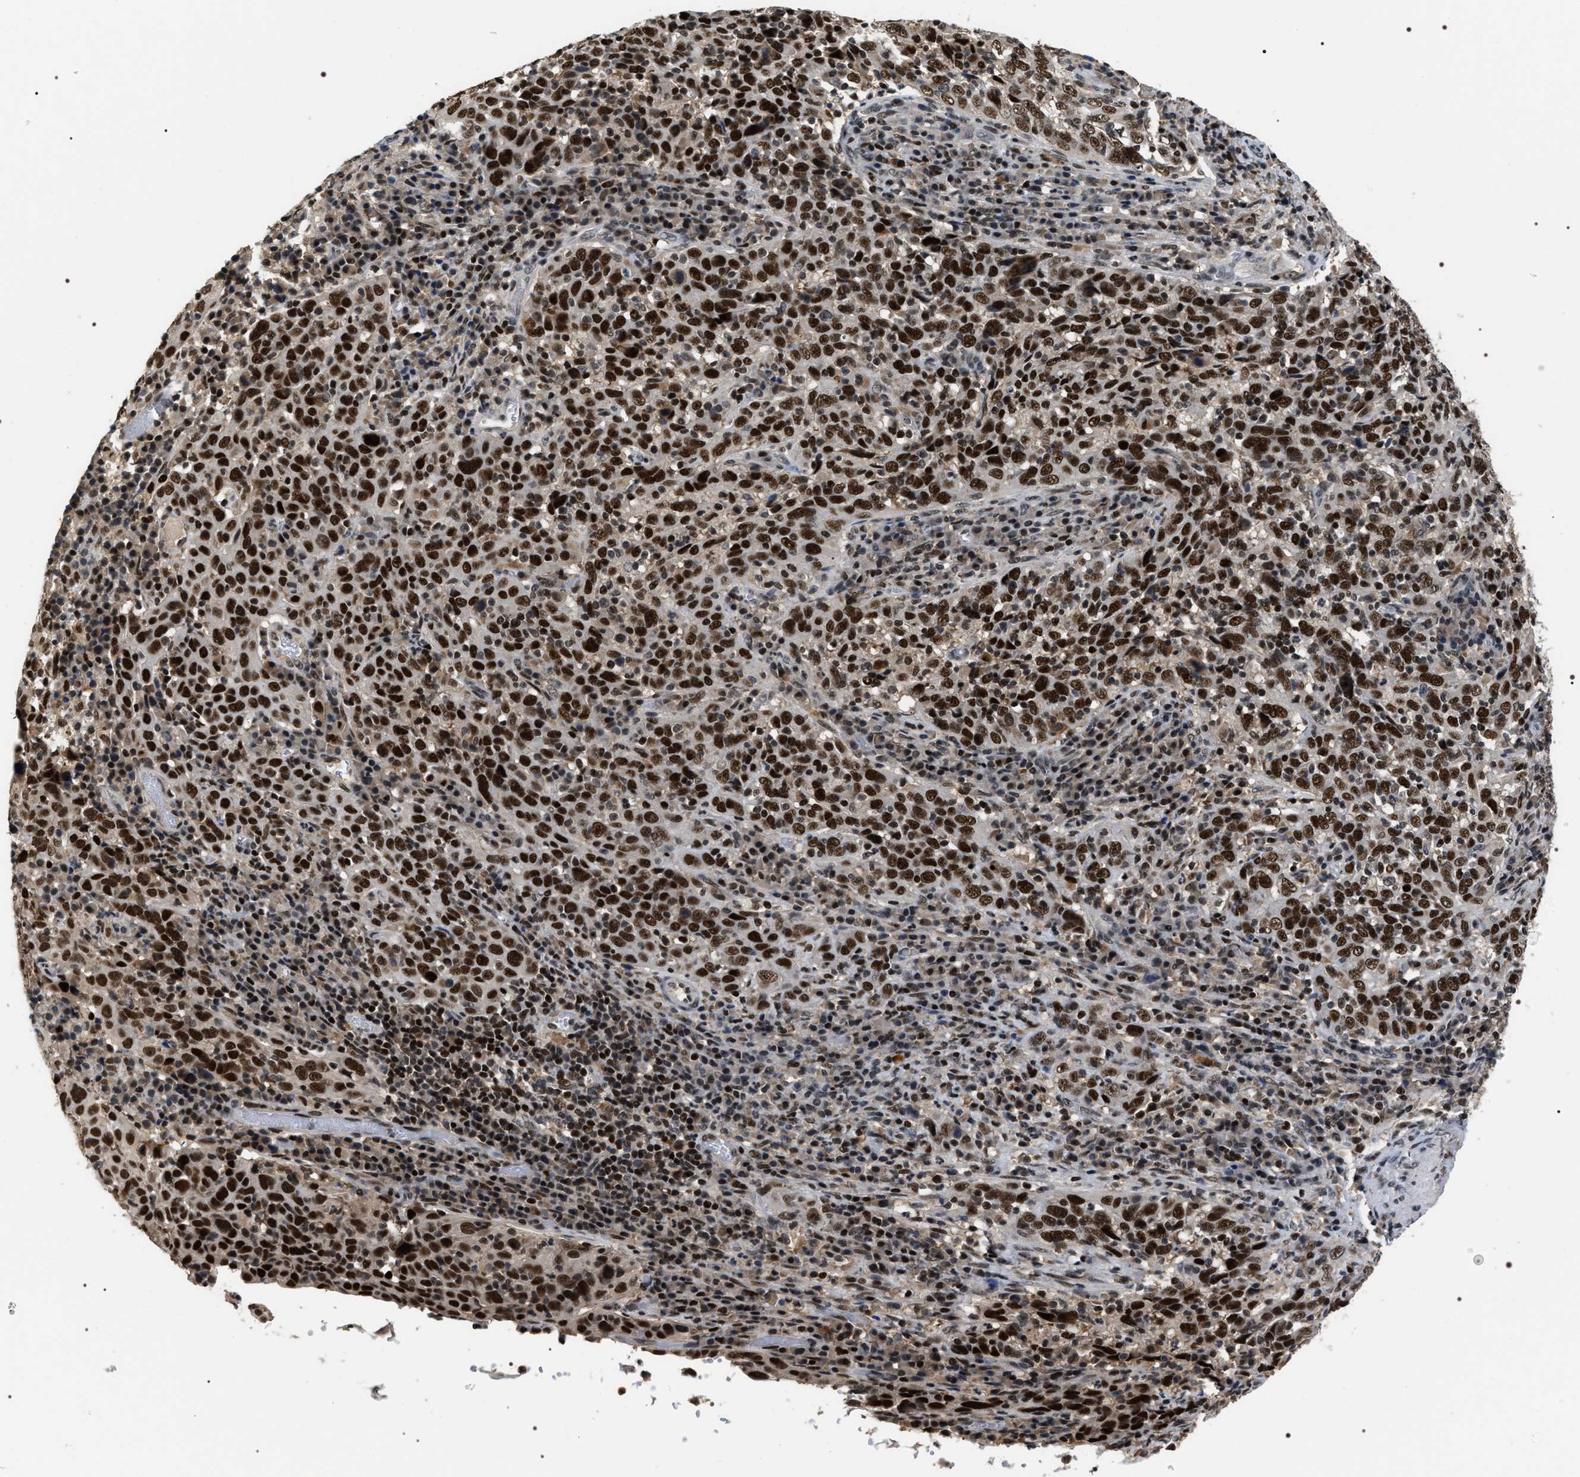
{"staining": {"intensity": "strong", "quantity": ">75%", "location": "nuclear"}, "tissue": "cervical cancer", "cell_type": "Tumor cells", "image_type": "cancer", "snomed": [{"axis": "morphology", "description": "Squamous cell carcinoma, NOS"}, {"axis": "topography", "description": "Cervix"}], "caption": "An immunohistochemistry (IHC) photomicrograph of tumor tissue is shown. Protein staining in brown highlights strong nuclear positivity in squamous cell carcinoma (cervical) within tumor cells. (brown staining indicates protein expression, while blue staining denotes nuclei).", "gene": "C7orf25", "patient": {"sex": "female", "age": 46}}